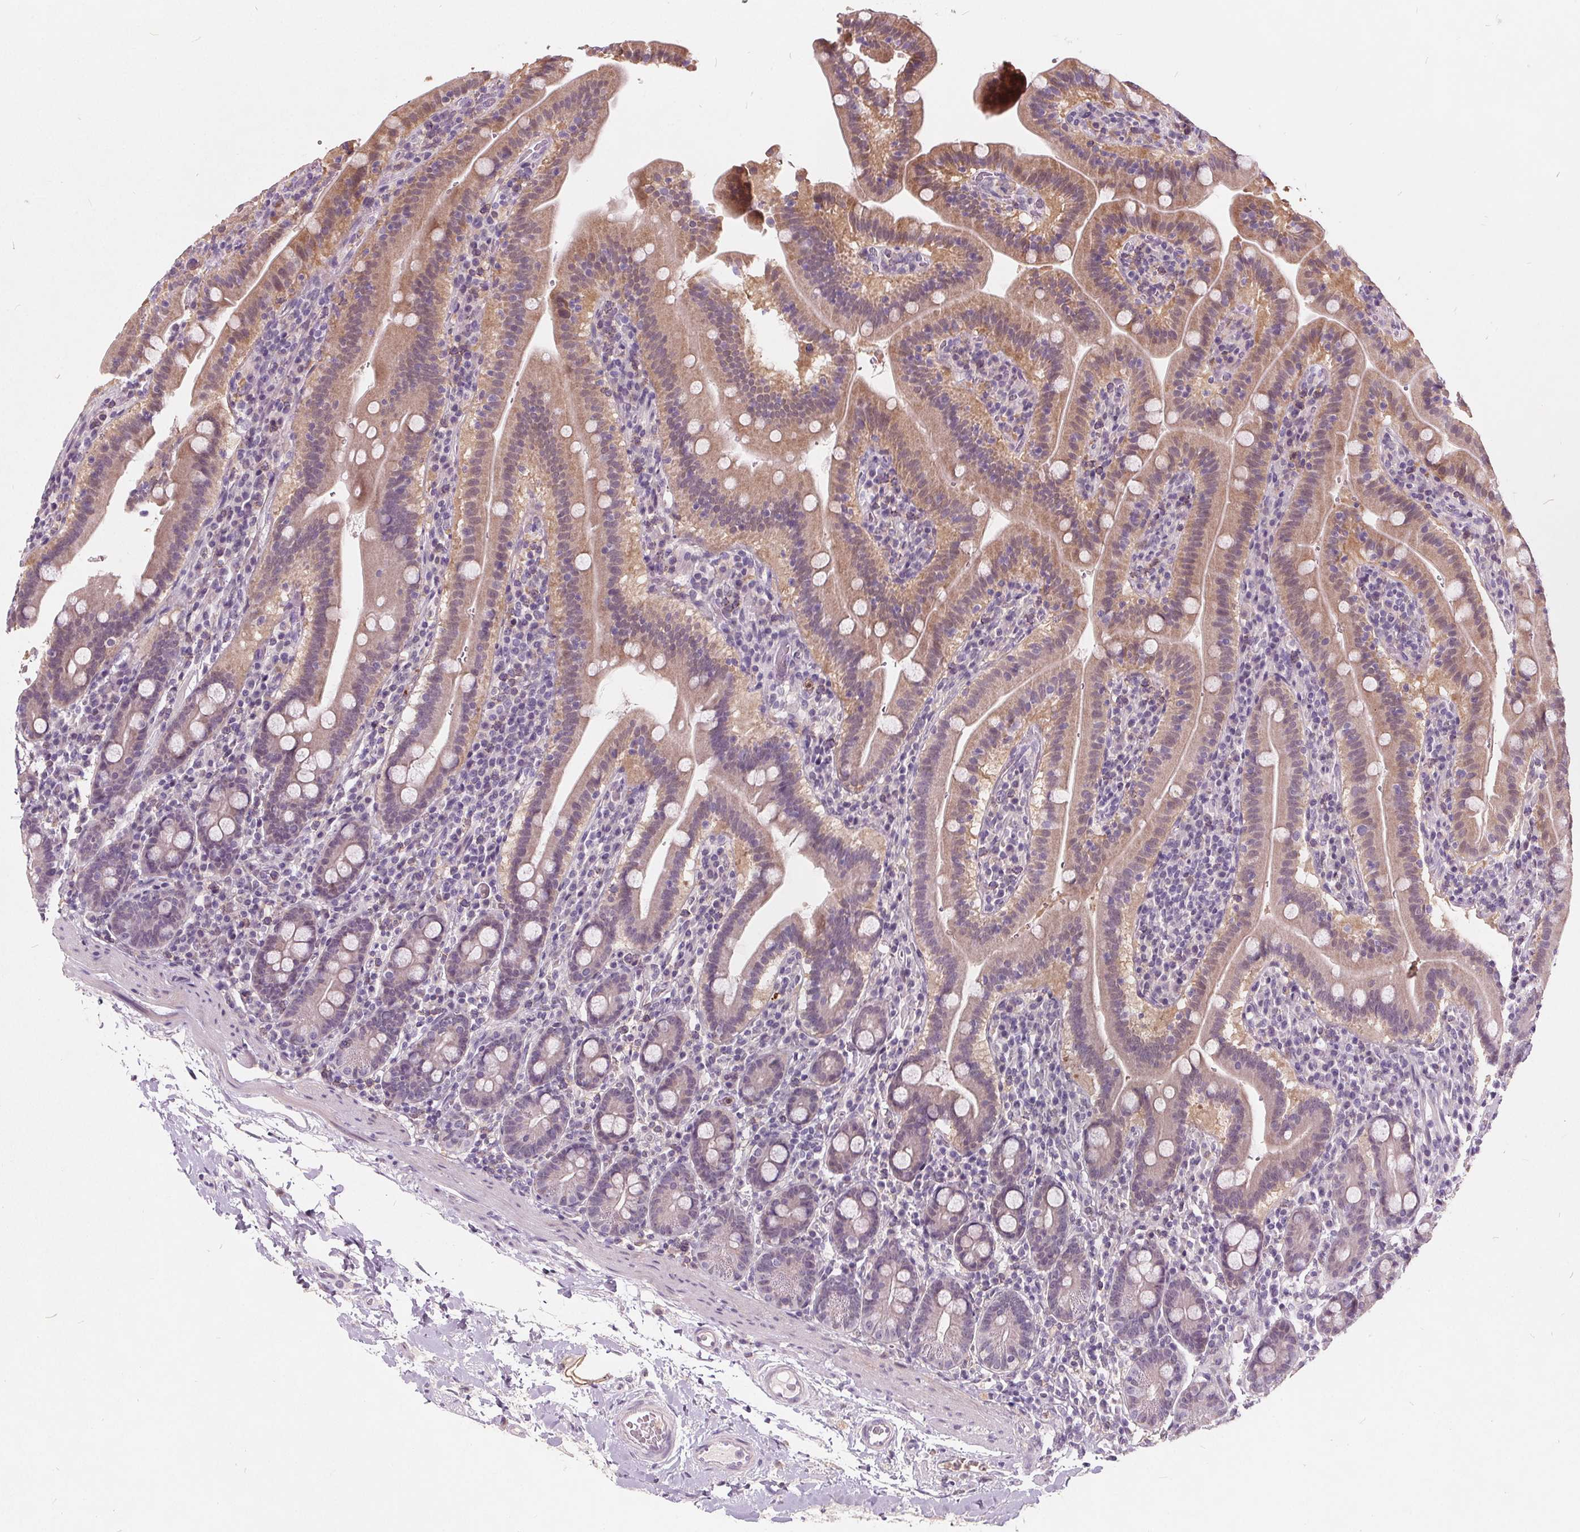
{"staining": {"intensity": "weak", "quantity": ">75%", "location": "cytoplasmic/membranous"}, "tissue": "small intestine", "cell_type": "Glandular cells", "image_type": "normal", "snomed": [{"axis": "morphology", "description": "Normal tissue, NOS"}, {"axis": "topography", "description": "Small intestine"}], "caption": "An immunohistochemistry (IHC) micrograph of benign tissue is shown. Protein staining in brown shows weak cytoplasmic/membranous positivity in small intestine within glandular cells. Using DAB (brown) and hematoxylin (blue) stains, captured at high magnification using brightfield microscopy.", "gene": "HAAO", "patient": {"sex": "male", "age": 26}}